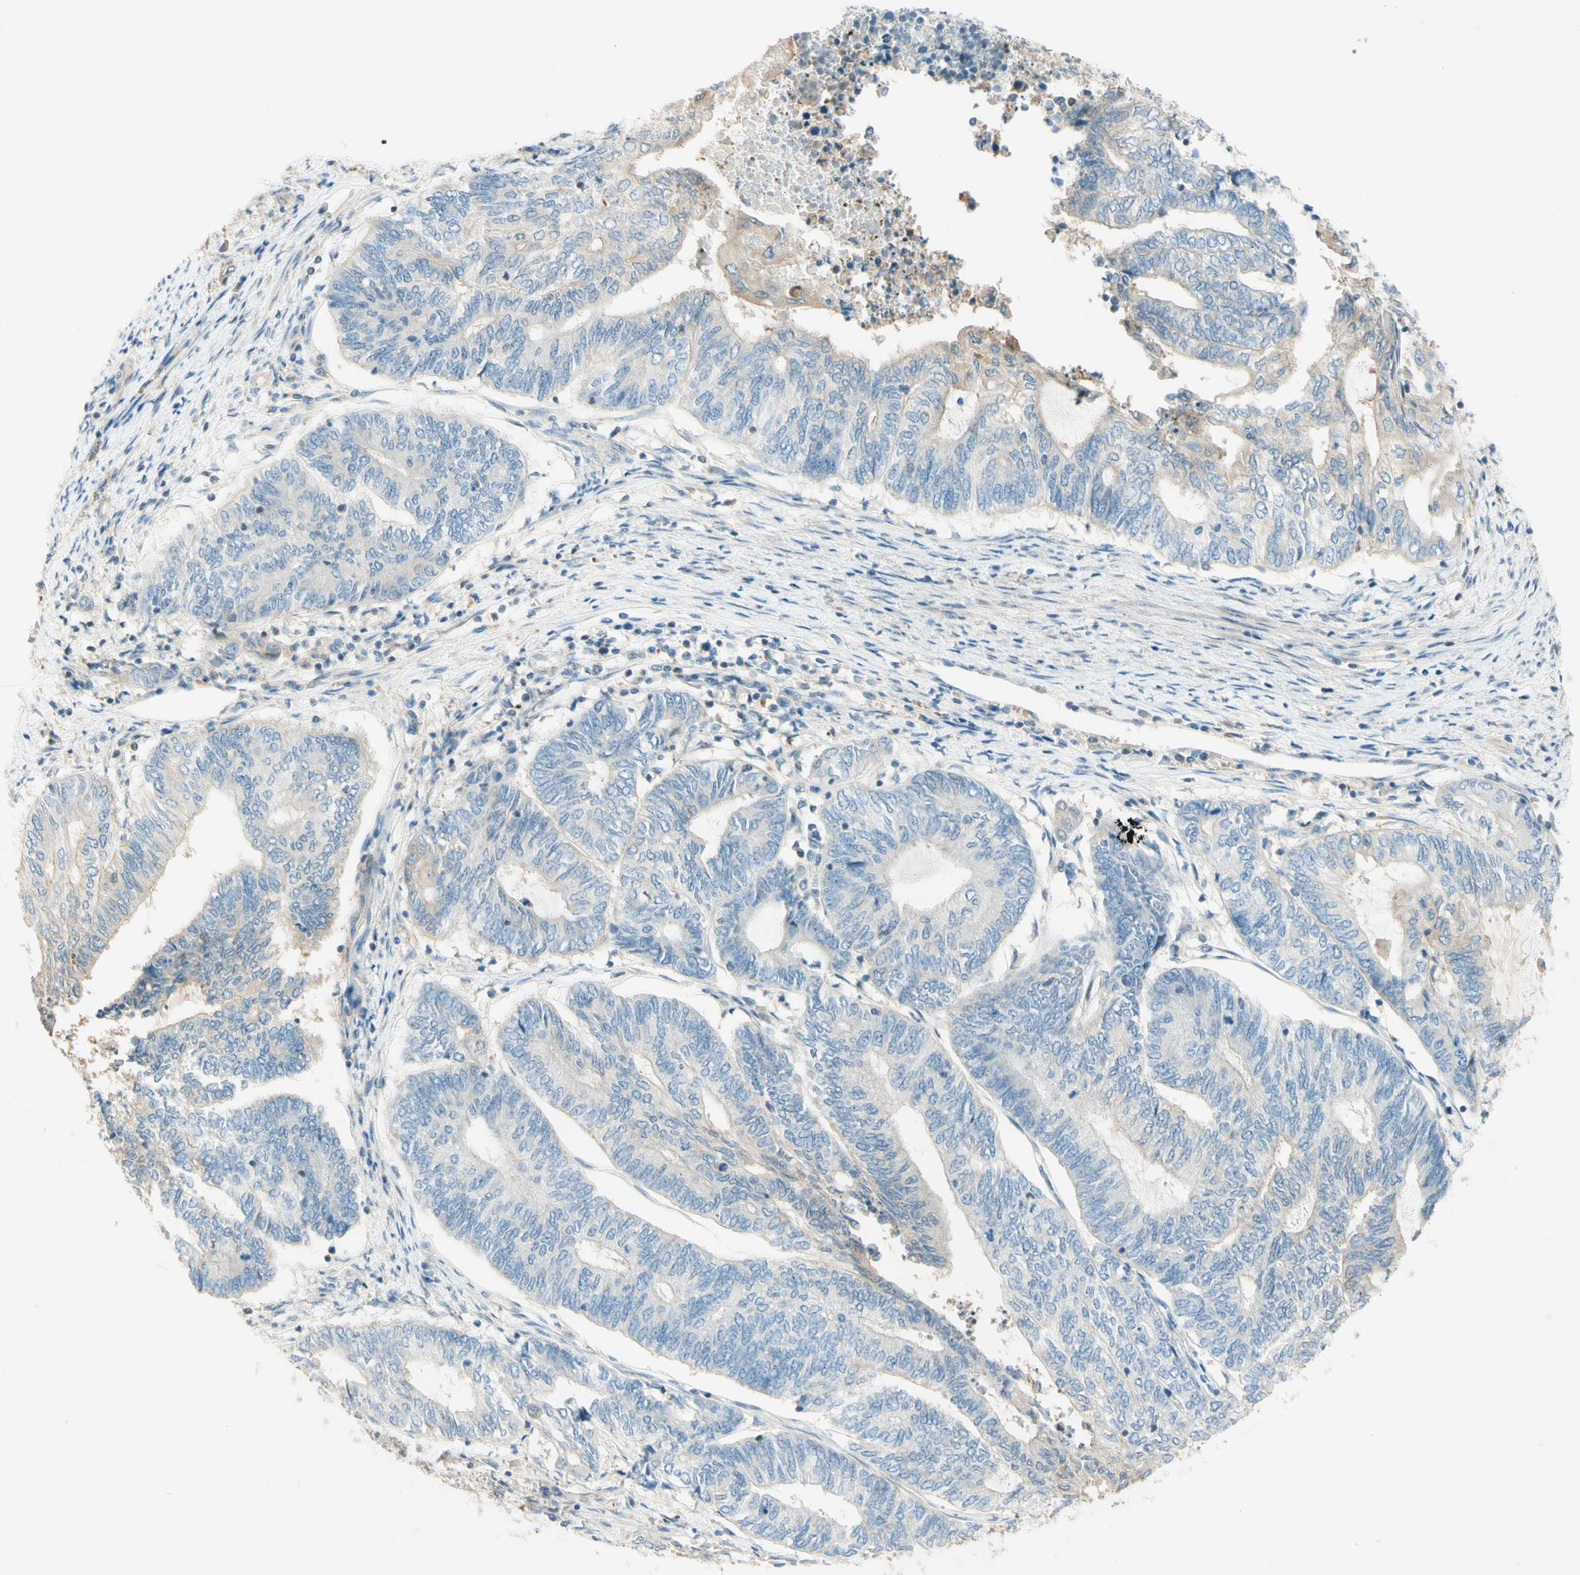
{"staining": {"intensity": "weak", "quantity": "<25%", "location": "cytoplasmic/membranous"}, "tissue": "endometrial cancer", "cell_type": "Tumor cells", "image_type": "cancer", "snomed": [{"axis": "morphology", "description": "Adenocarcinoma, NOS"}, {"axis": "topography", "description": "Uterus"}, {"axis": "topography", "description": "Endometrium"}], "caption": "Adenocarcinoma (endometrial) was stained to show a protein in brown. There is no significant staining in tumor cells.", "gene": "PROM1", "patient": {"sex": "female", "age": 70}}